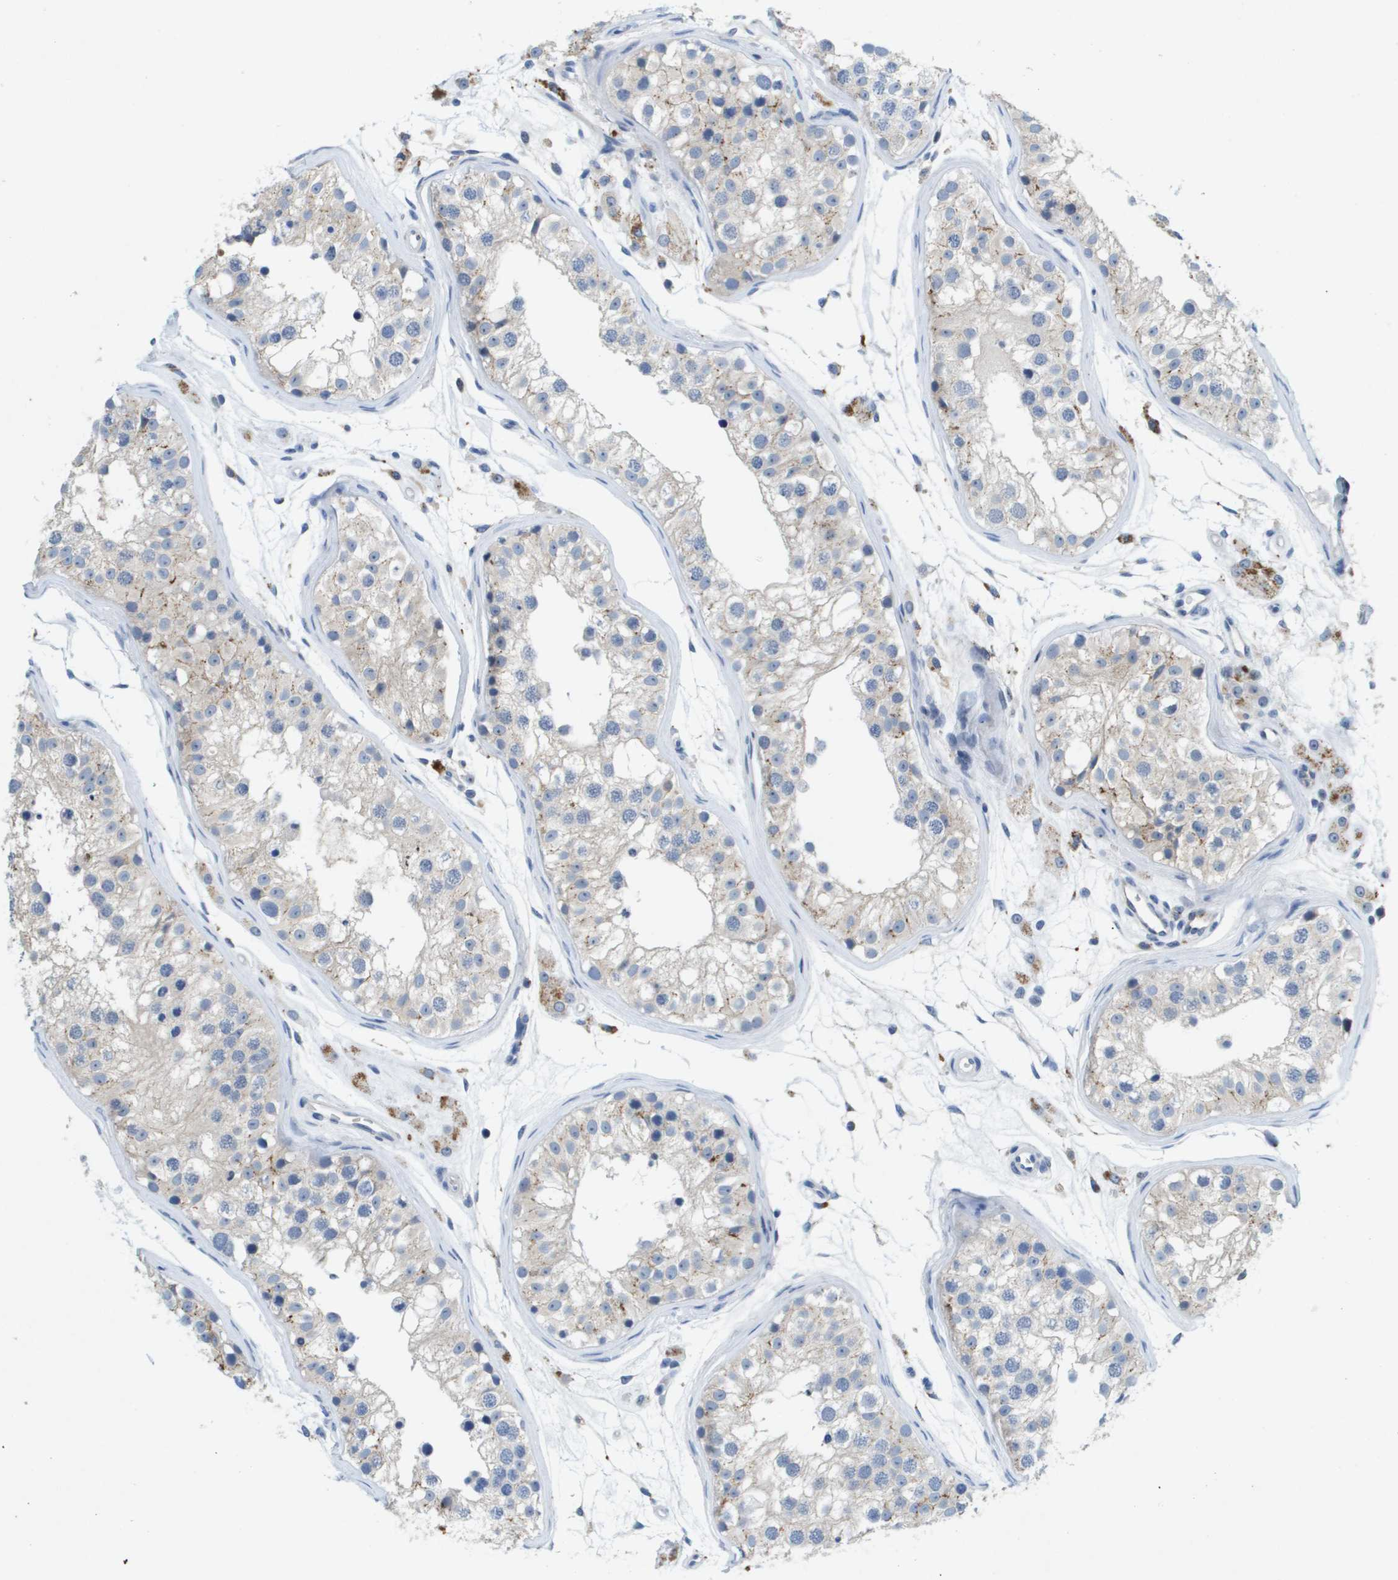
{"staining": {"intensity": "weak", "quantity": "<25%", "location": "cytoplasmic/membranous"}, "tissue": "testis", "cell_type": "Cells in seminiferous ducts", "image_type": "normal", "snomed": [{"axis": "morphology", "description": "Normal tissue, NOS"}, {"axis": "morphology", "description": "Adenocarcinoma, metastatic, NOS"}, {"axis": "topography", "description": "Testis"}], "caption": "This is an IHC photomicrograph of benign testis. There is no positivity in cells in seminiferous ducts.", "gene": "LIPG", "patient": {"sex": "male", "age": 26}}